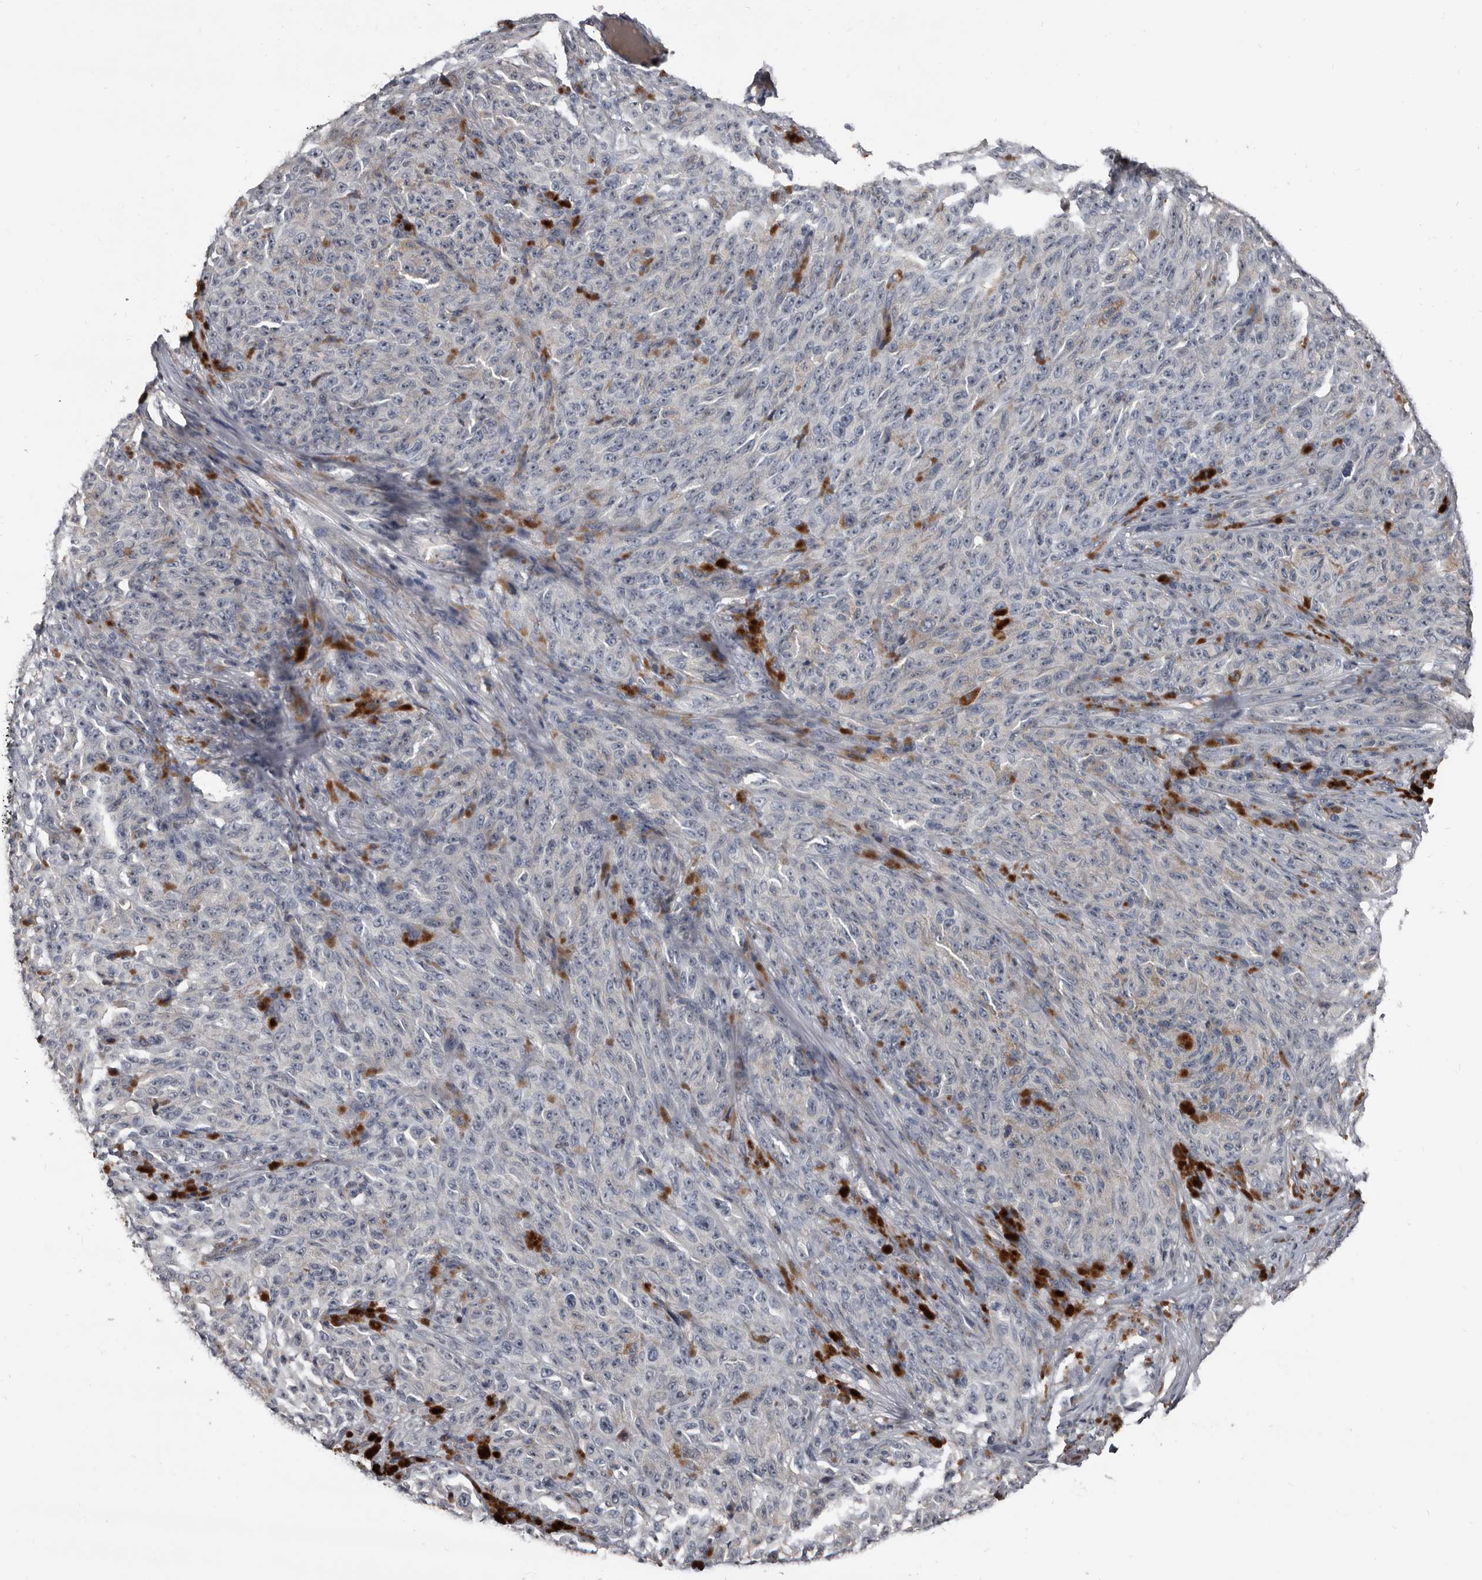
{"staining": {"intensity": "negative", "quantity": "none", "location": "none"}, "tissue": "melanoma", "cell_type": "Tumor cells", "image_type": "cancer", "snomed": [{"axis": "morphology", "description": "Malignant melanoma, NOS"}, {"axis": "topography", "description": "Skin"}], "caption": "Histopathology image shows no protein positivity in tumor cells of melanoma tissue. Nuclei are stained in blue.", "gene": "GREB1", "patient": {"sex": "female", "age": 82}}